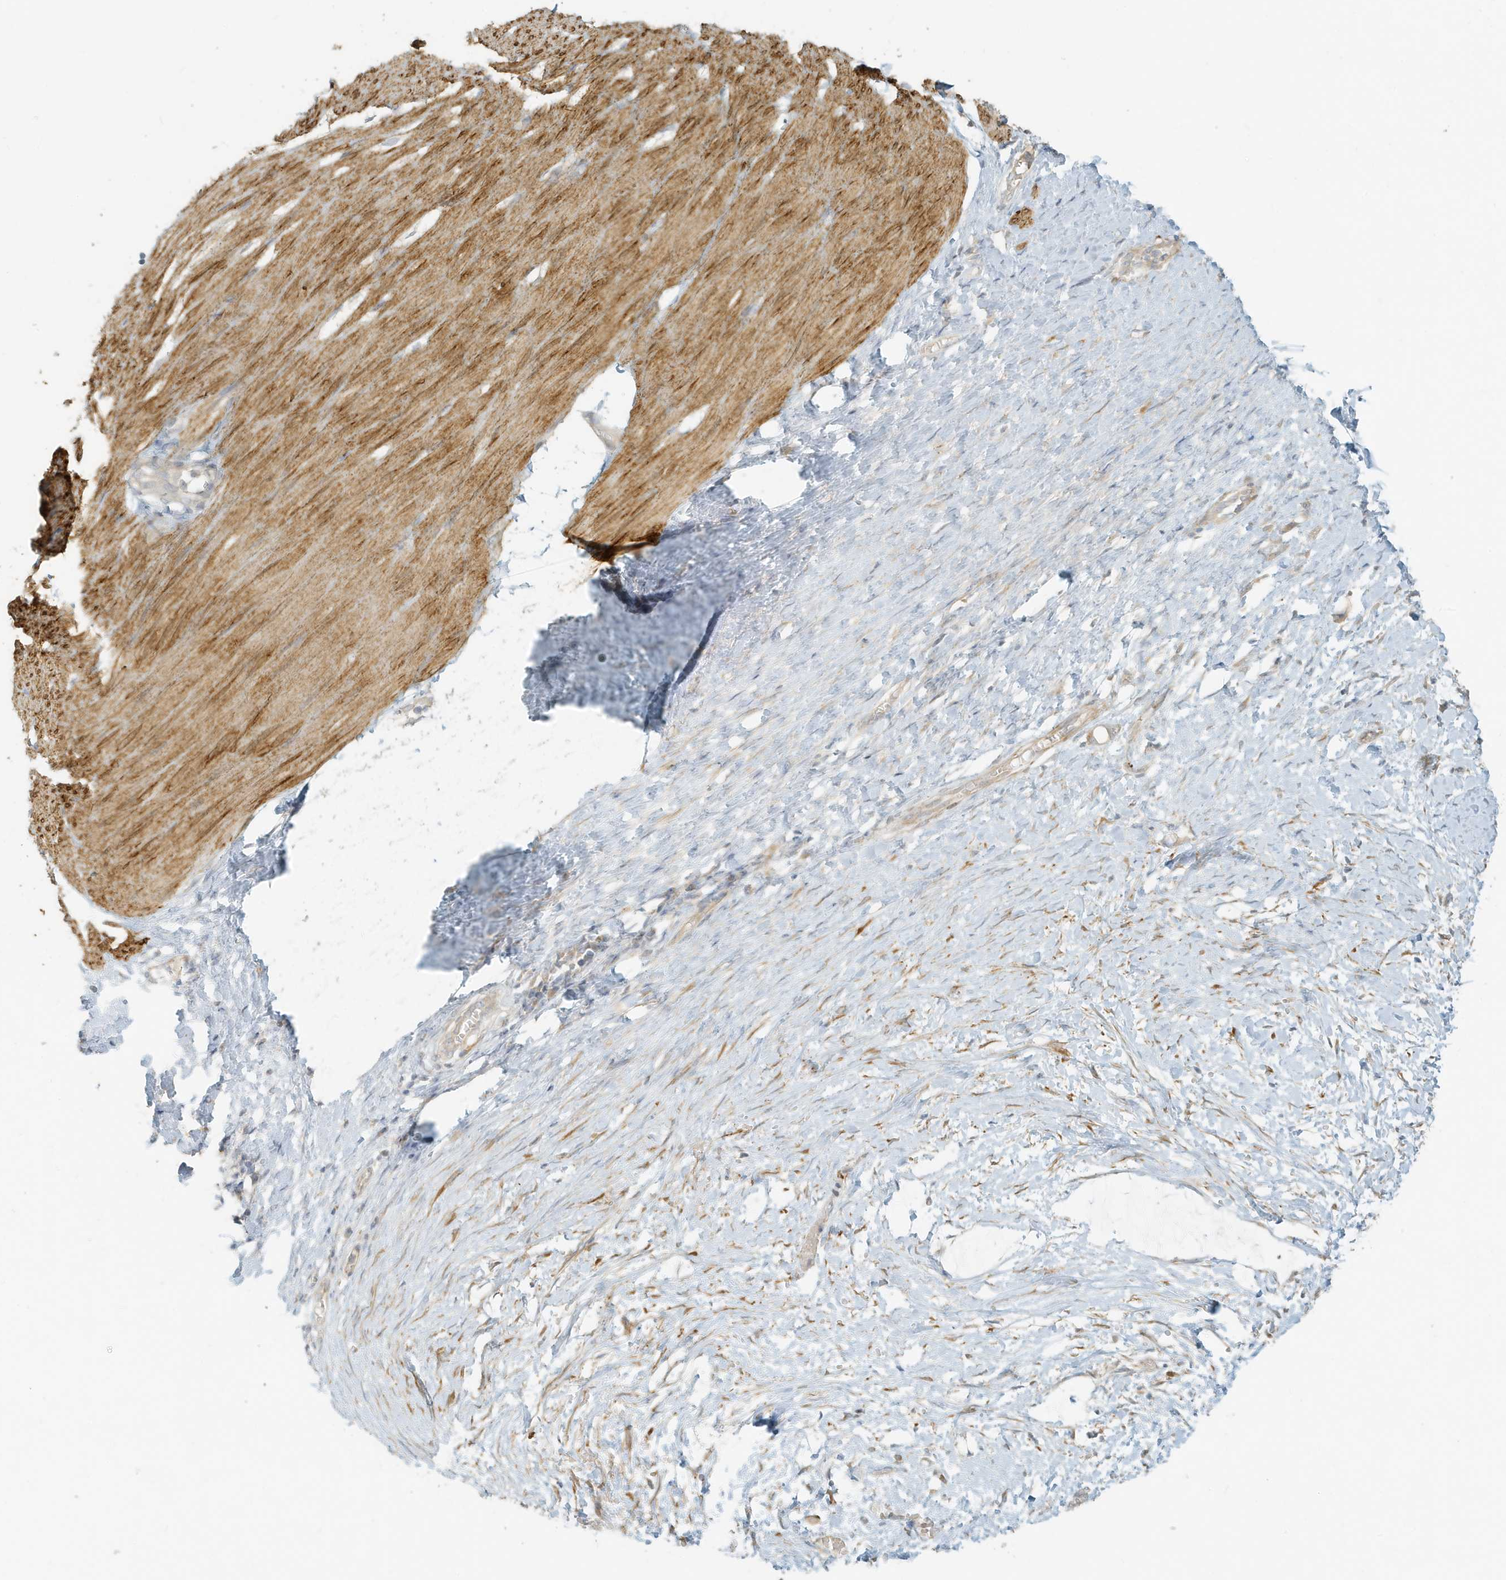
{"staining": {"intensity": "moderate", "quantity": ">75%", "location": "cytoplasmic/membranous"}, "tissue": "smooth muscle", "cell_type": "Smooth muscle cells", "image_type": "normal", "snomed": [{"axis": "morphology", "description": "Normal tissue, NOS"}, {"axis": "morphology", "description": "Adenocarcinoma, NOS"}, {"axis": "topography", "description": "Colon"}, {"axis": "topography", "description": "Peripheral nerve tissue"}], "caption": "Immunohistochemical staining of benign human smooth muscle exhibits medium levels of moderate cytoplasmic/membranous staining in approximately >75% of smooth muscle cells. Using DAB (brown) and hematoxylin (blue) stains, captured at high magnification using brightfield microscopy.", "gene": "MCOLN1", "patient": {"sex": "male", "age": 14}}